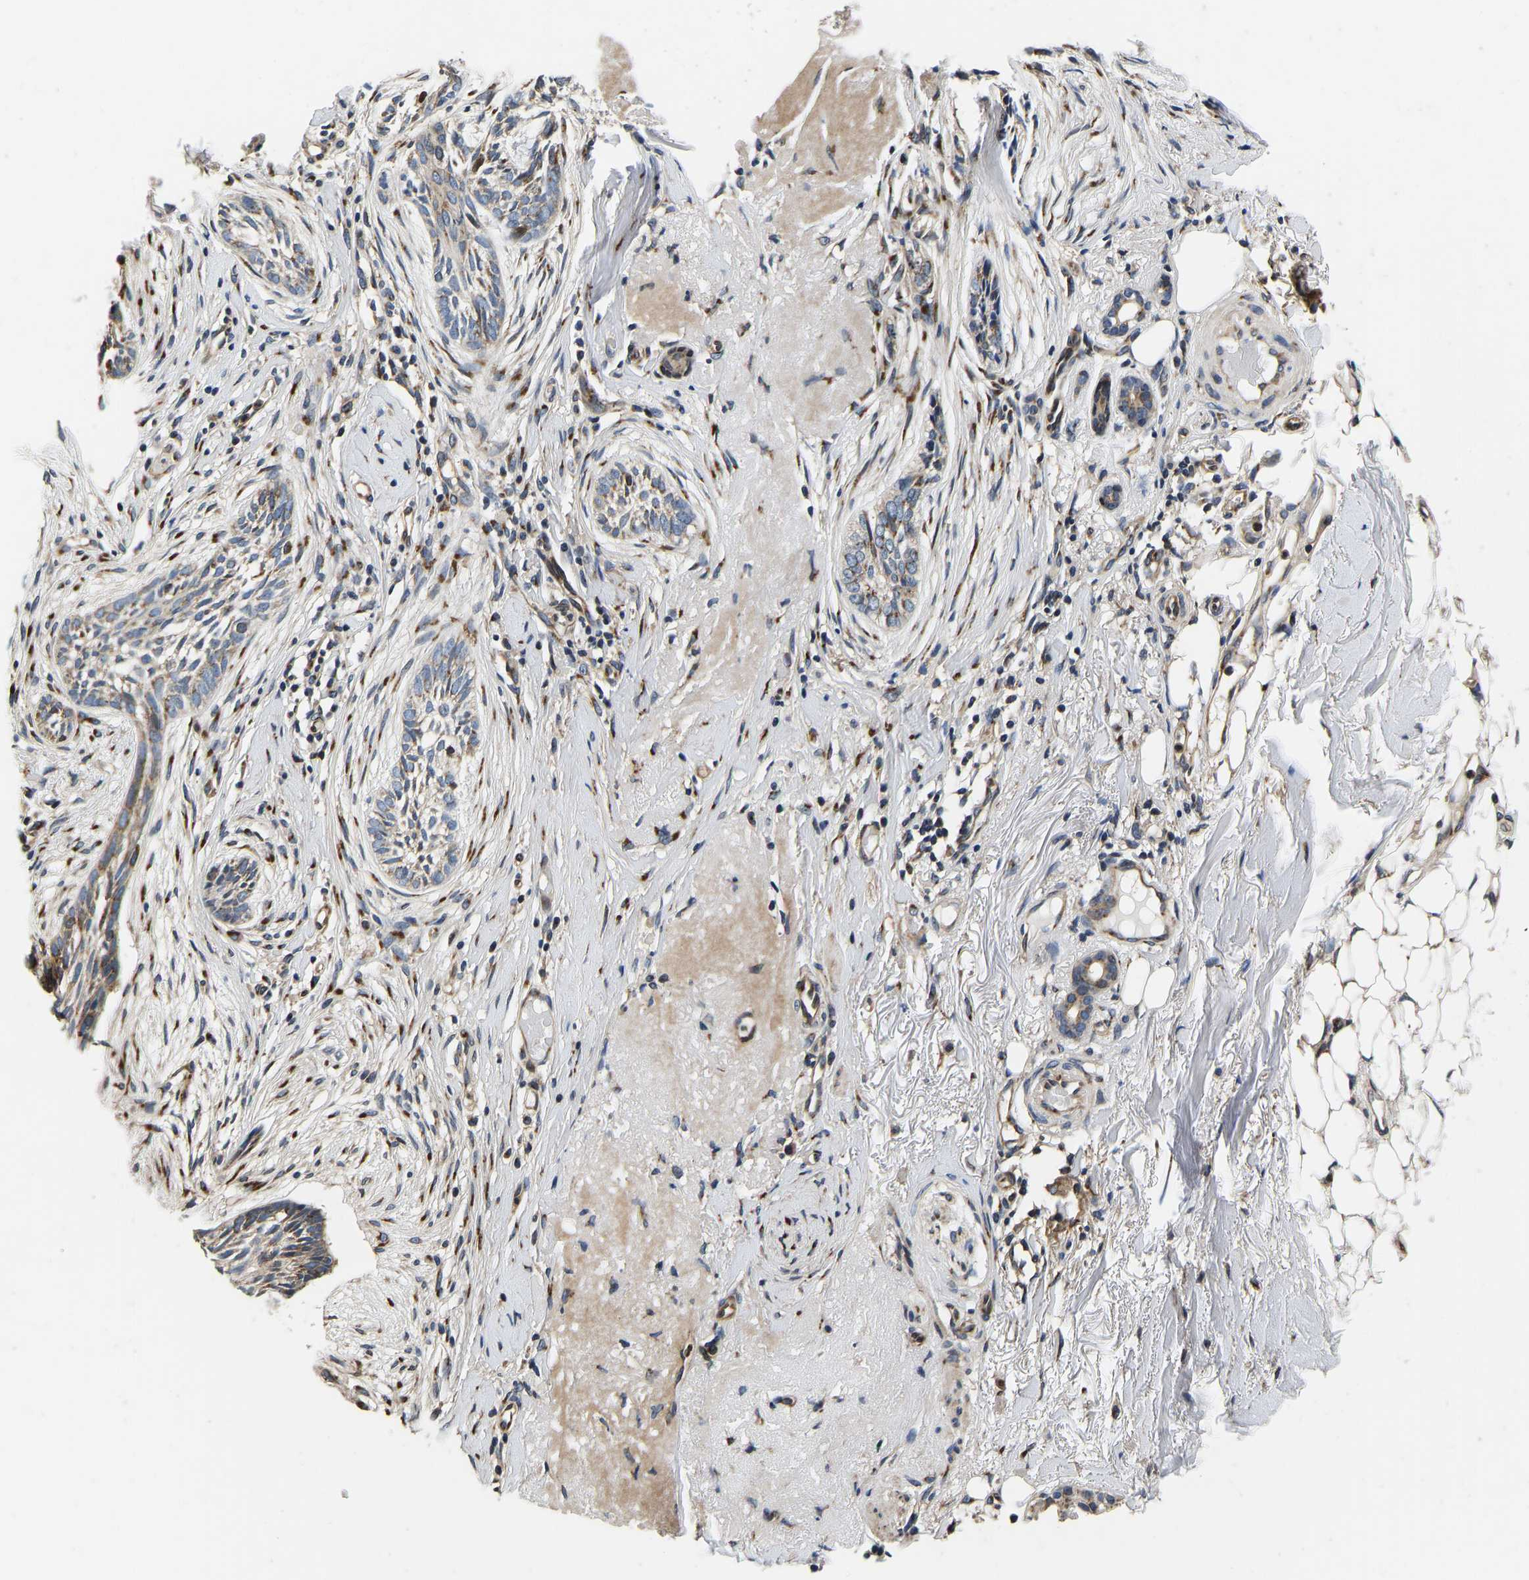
{"staining": {"intensity": "moderate", "quantity": ">75%", "location": "cytoplasmic/membranous"}, "tissue": "skin cancer", "cell_type": "Tumor cells", "image_type": "cancer", "snomed": [{"axis": "morphology", "description": "Basal cell carcinoma"}, {"axis": "topography", "description": "Skin"}], "caption": "Protein expression by immunohistochemistry (IHC) demonstrates moderate cytoplasmic/membranous expression in about >75% of tumor cells in skin basal cell carcinoma. The staining was performed using DAB to visualize the protein expression in brown, while the nuclei were stained in blue with hematoxylin (Magnification: 20x).", "gene": "RABAC1", "patient": {"sex": "female", "age": 88}}